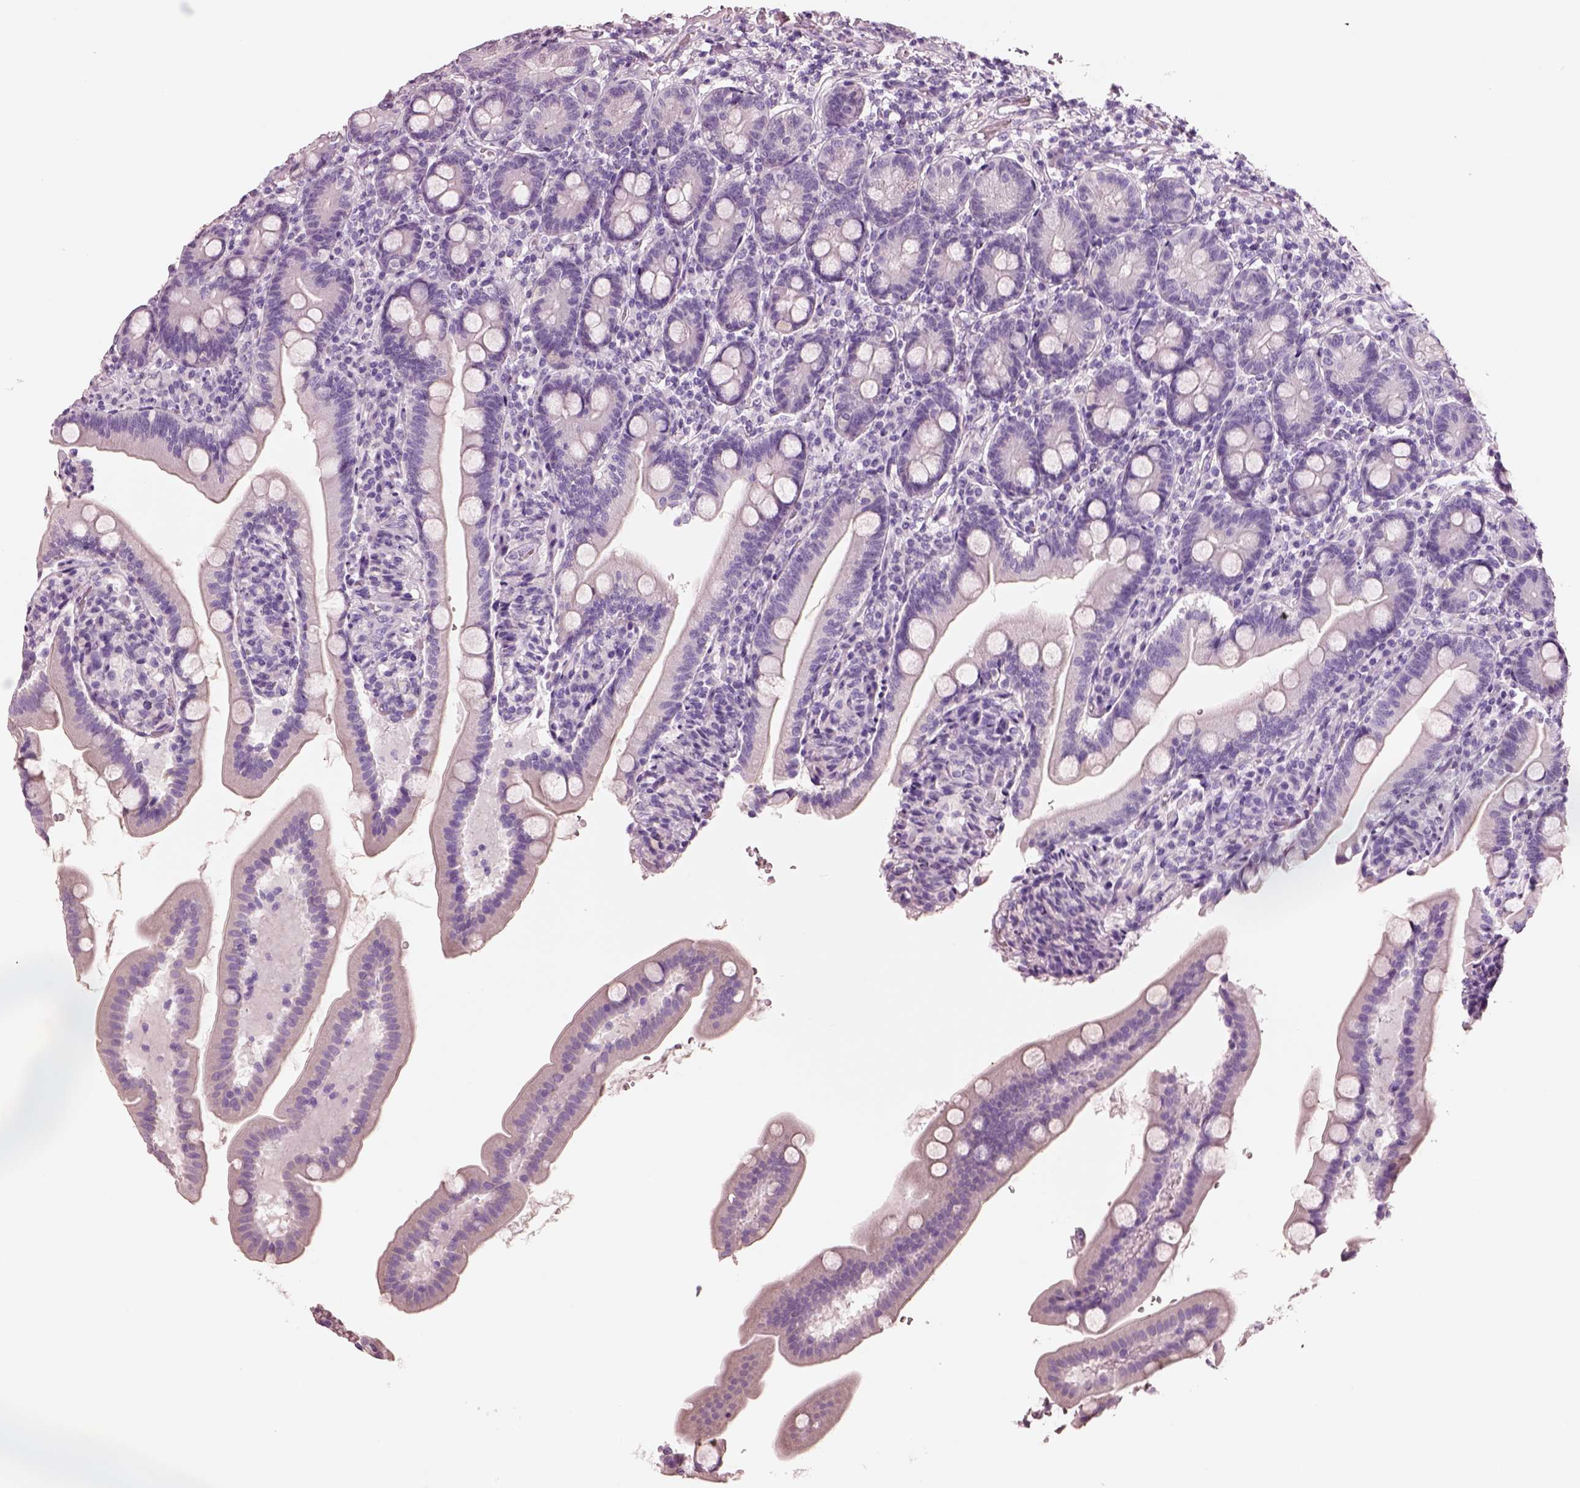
{"staining": {"intensity": "negative", "quantity": "none", "location": "none"}, "tissue": "duodenum", "cell_type": "Glandular cells", "image_type": "normal", "snomed": [{"axis": "morphology", "description": "Normal tissue, NOS"}, {"axis": "topography", "description": "Duodenum"}], "caption": "Protein analysis of unremarkable duodenum exhibits no significant expression in glandular cells.", "gene": "PNOC", "patient": {"sex": "female", "age": 67}}